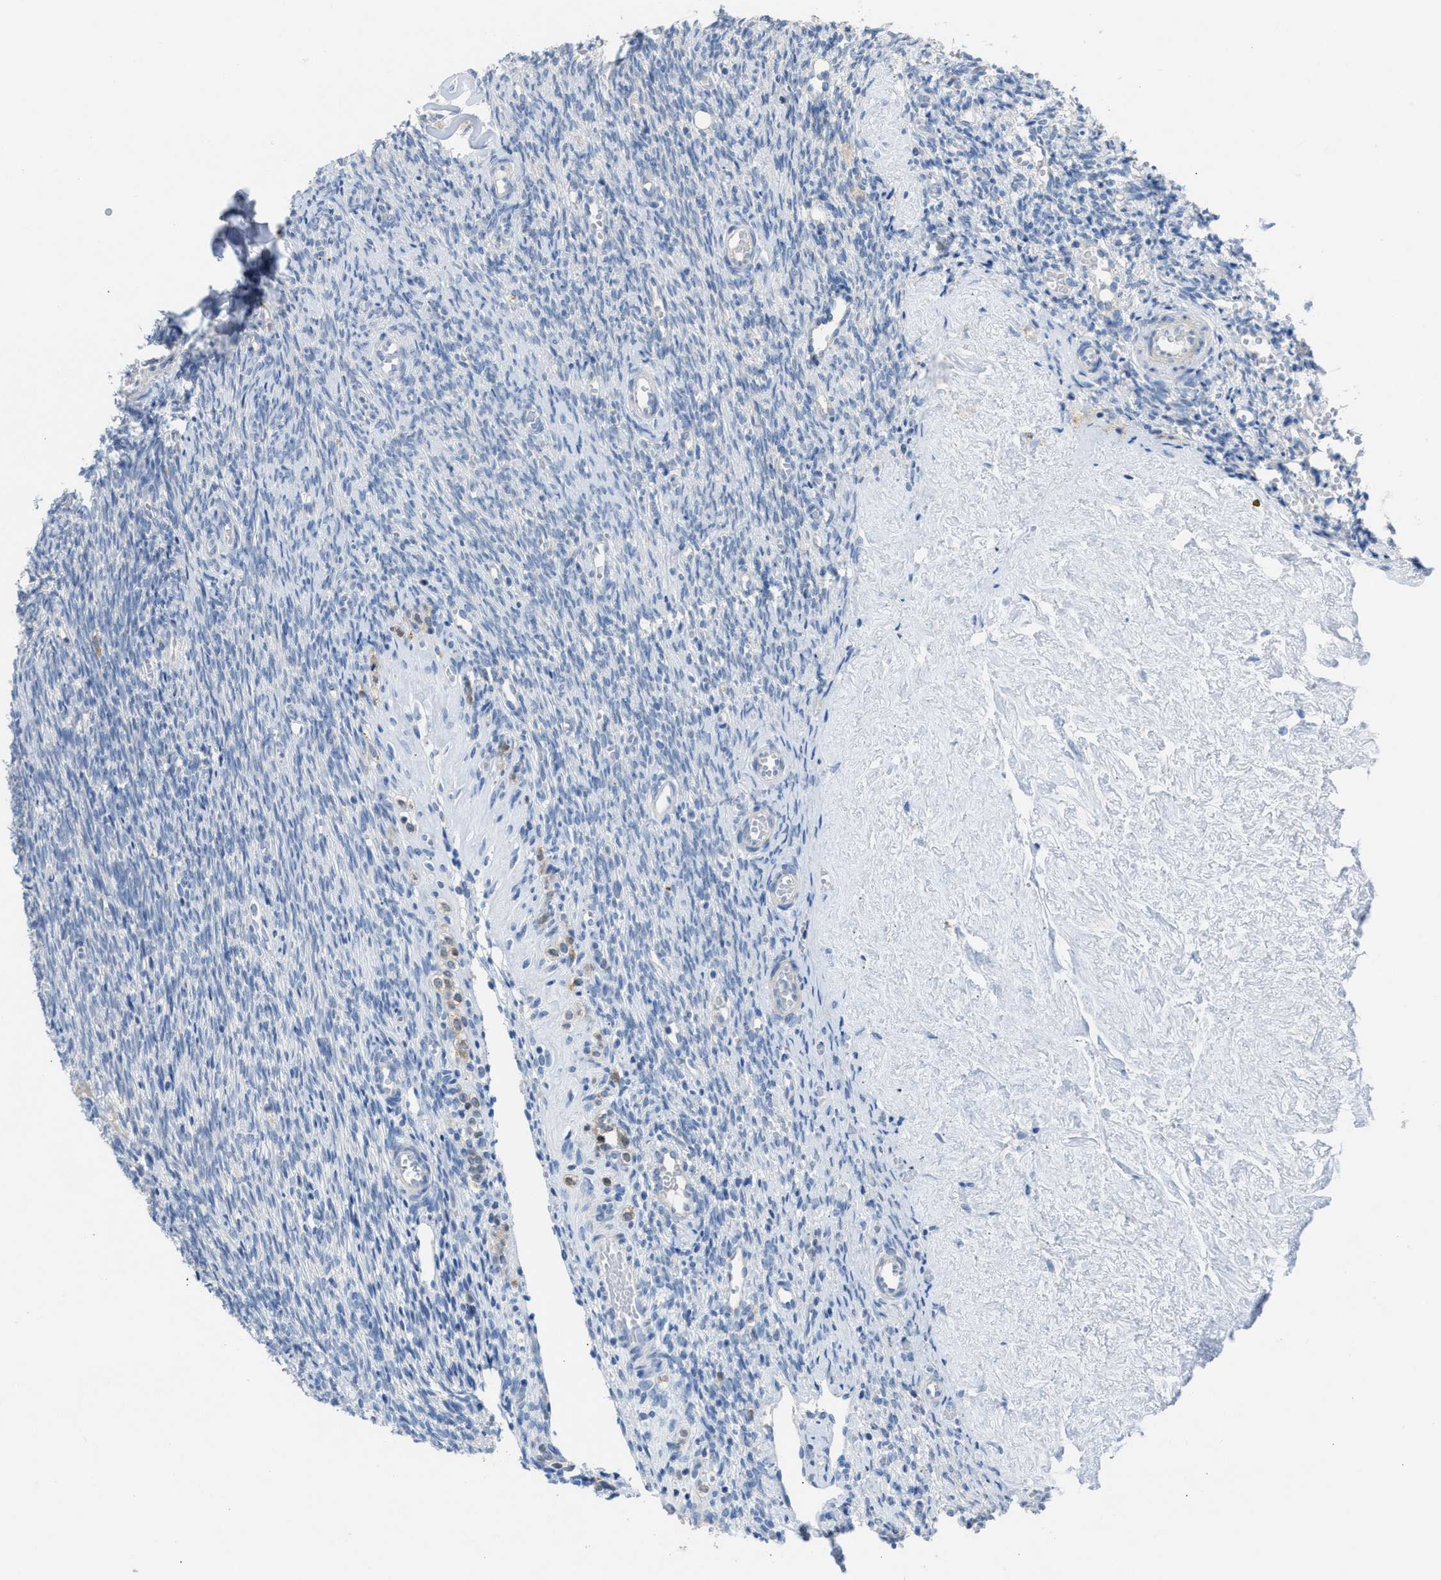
{"staining": {"intensity": "negative", "quantity": "none", "location": "none"}, "tissue": "ovary", "cell_type": "Follicle cells", "image_type": "normal", "snomed": [{"axis": "morphology", "description": "Normal tissue, NOS"}, {"axis": "topography", "description": "Ovary"}], "caption": "This is an IHC image of normal ovary. There is no expression in follicle cells.", "gene": "ASPA", "patient": {"sex": "female", "age": 41}}